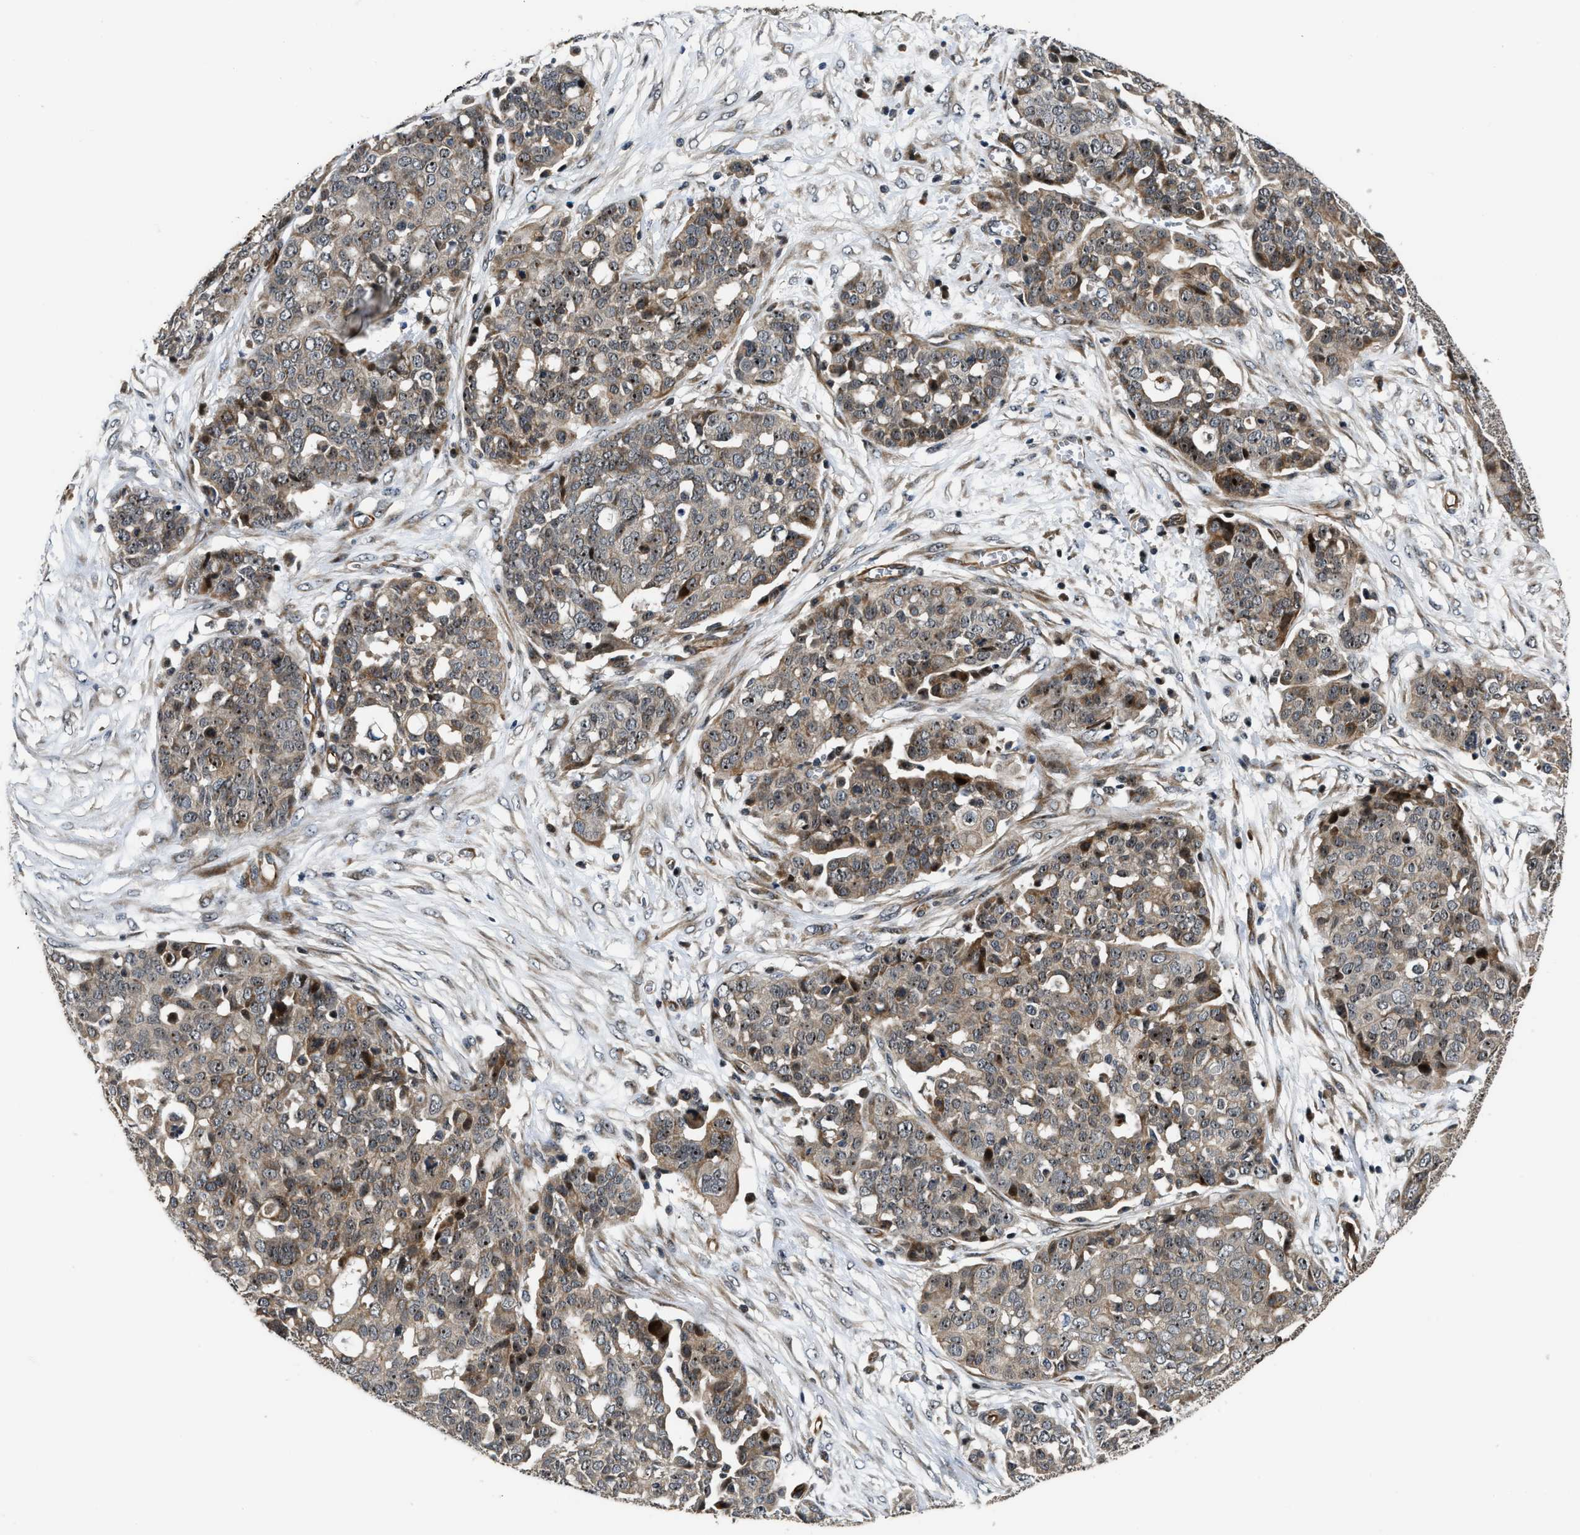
{"staining": {"intensity": "weak", "quantity": ">75%", "location": "cytoplasmic/membranous,nuclear"}, "tissue": "ovarian cancer", "cell_type": "Tumor cells", "image_type": "cancer", "snomed": [{"axis": "morphology", "description": "Cystadenocarcinoma, serous, NOS"}, {"axis": "topography", "description": "Soft tissue"}, {"axis": "topography", "description": "Ovary"}], "caption": "This image reveals immunohistochemistry staining of human ovarian cancer (serous cystadenocarcinoma), with low weak cytoplasmic/membranous and nuclear expression in about >75% of tumor cells.", "gene": "ALDH3A2", "patient": {"sex": "female", "age": 57}}